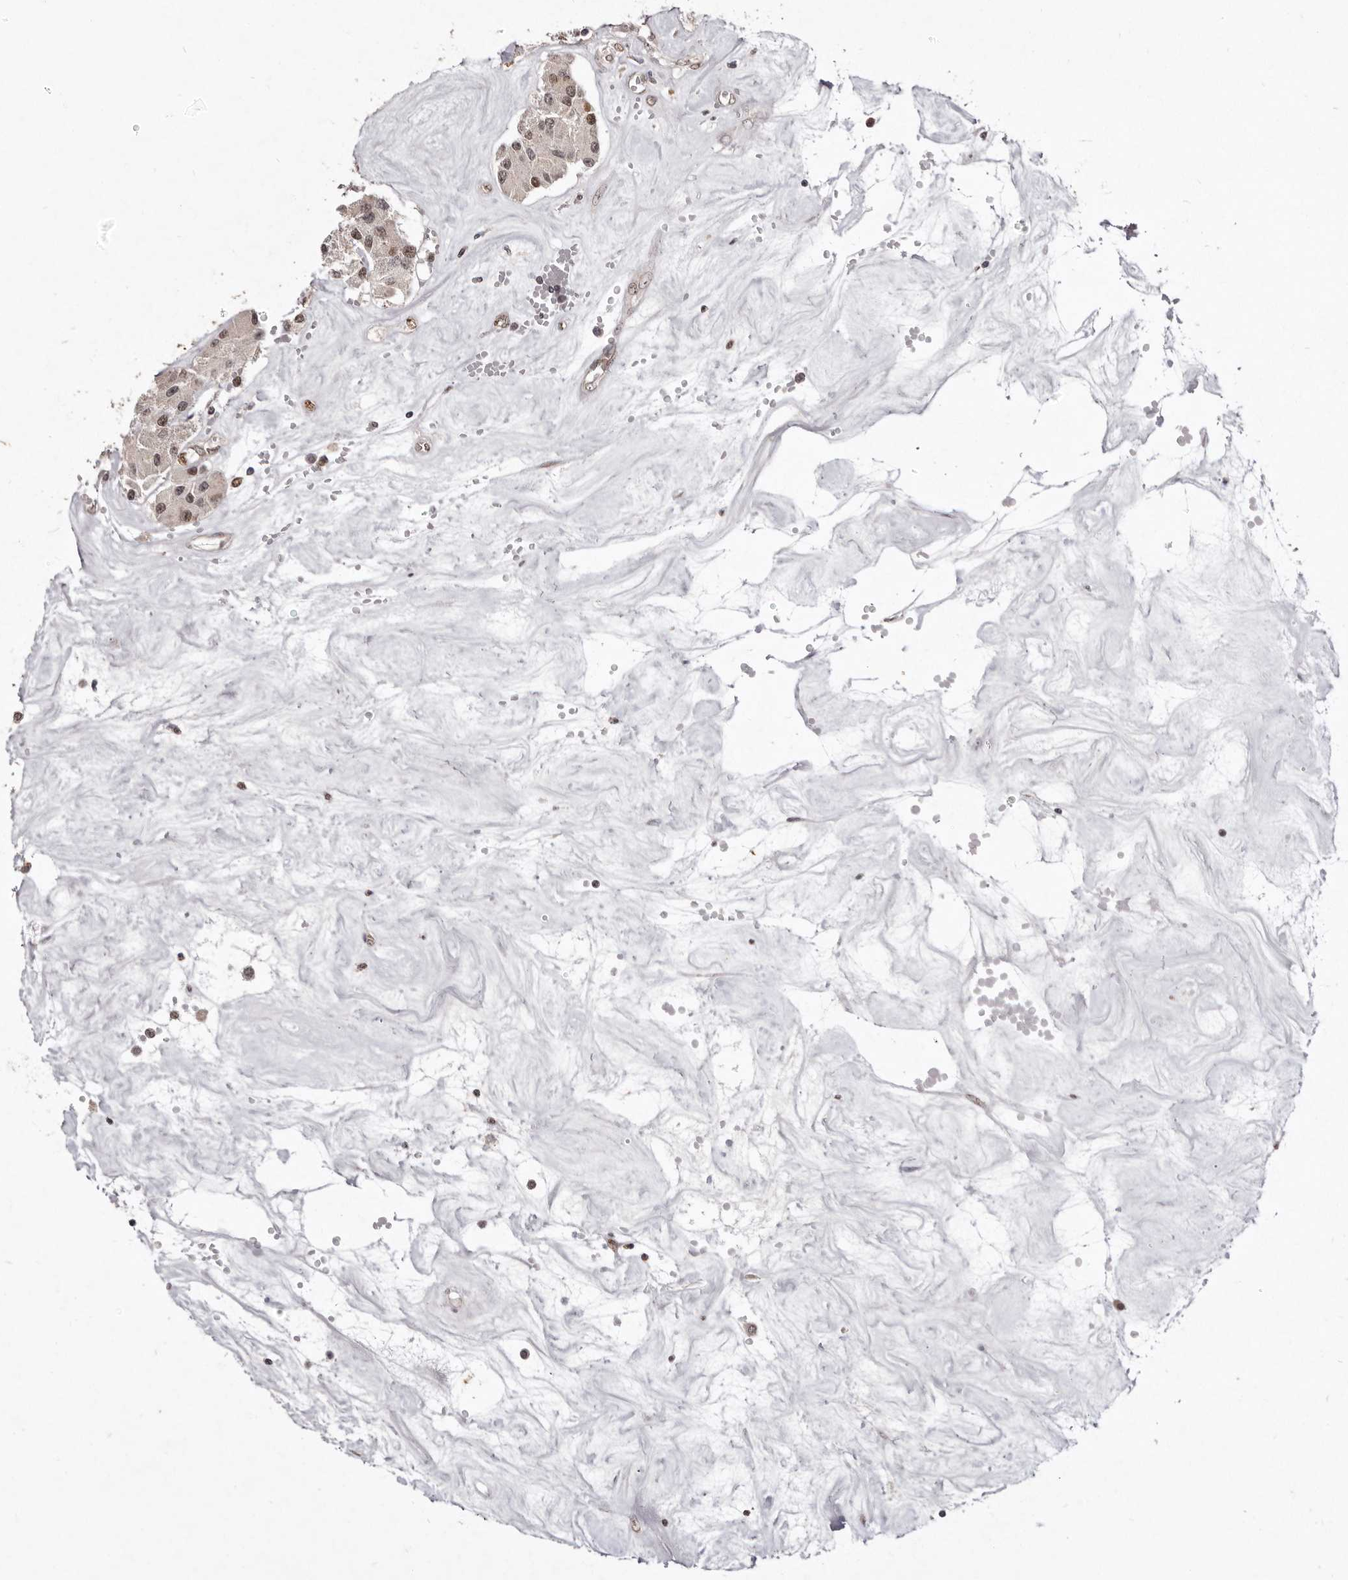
{"staining": {"intensity": "moderate", "quantity": ">75%", "location": "nuclear"}, "tissue": "carcinoid", "cell_type": "Tumor cells", "image_type": "cancer", "snomed": [{"axis": "morphology", "description": "Carcinoid, malignant, NOS"}, {"axis": "topography", "description": "Pancreas"}], "caption": "Approximately >75% of tumor cells in human malignant carcinoid exhibit moderate nuclear protein positivity as visualized by brown immunohistochemical staining.", "gene": "NOTCH1", "patient": {"sex": "male", "age": 41}}